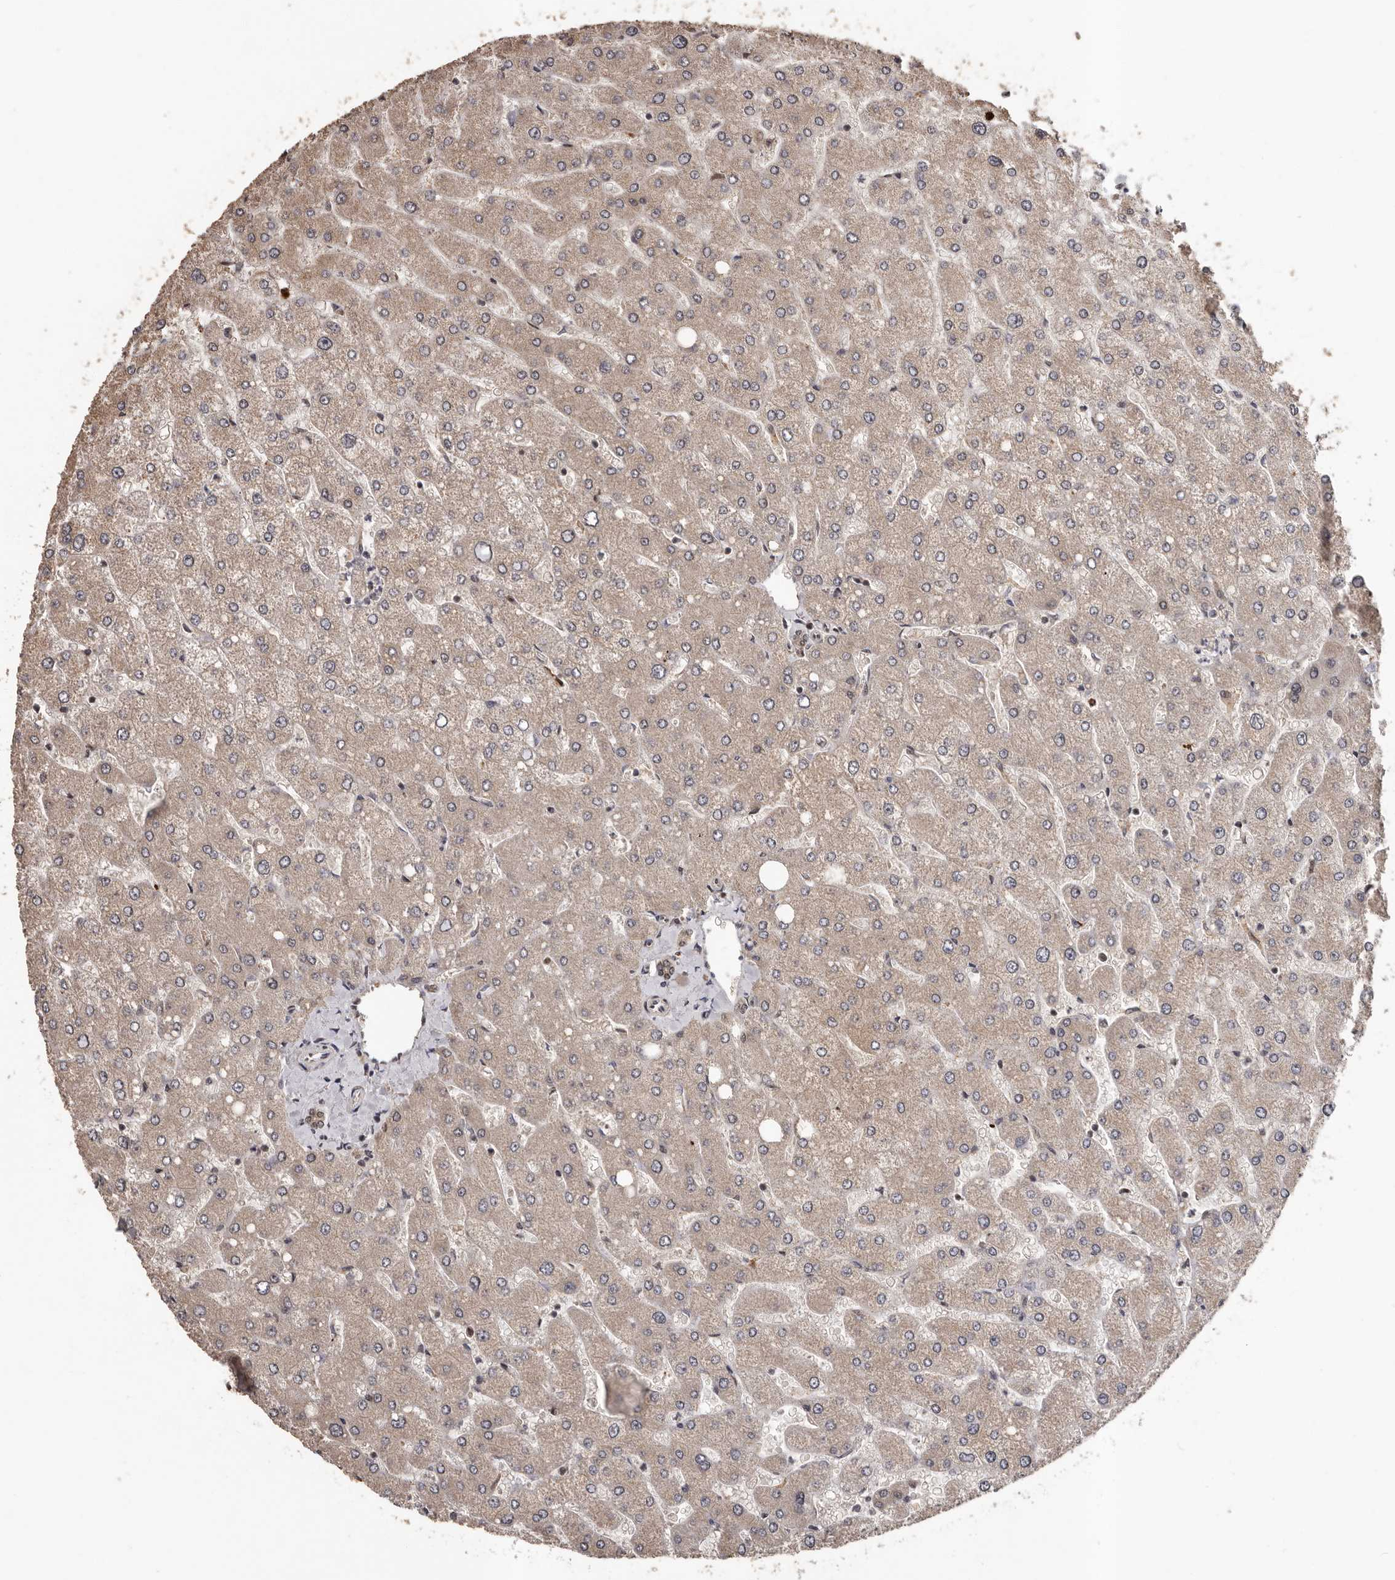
{"staining": {"intensity": "weak", "quantity": ">75%", "location": "cytoplasmic/membranous"}, "tissue": "liver", "cell_type": "Cholangiocytes", "image_type": "normal", "snomed": [{"axis": "morphology", "description": "Normal tissue, NOS"}, {"axis": "topography", "description": "Liver"}], "caption": "Immunohistochemical staining of benign liver demonstrates low levels of weak cytoplasmic/membranous expression in about >75% of cholangiocytes.", "gene": "VPS37A", "patient": {"sex": "male", "age": 55}}